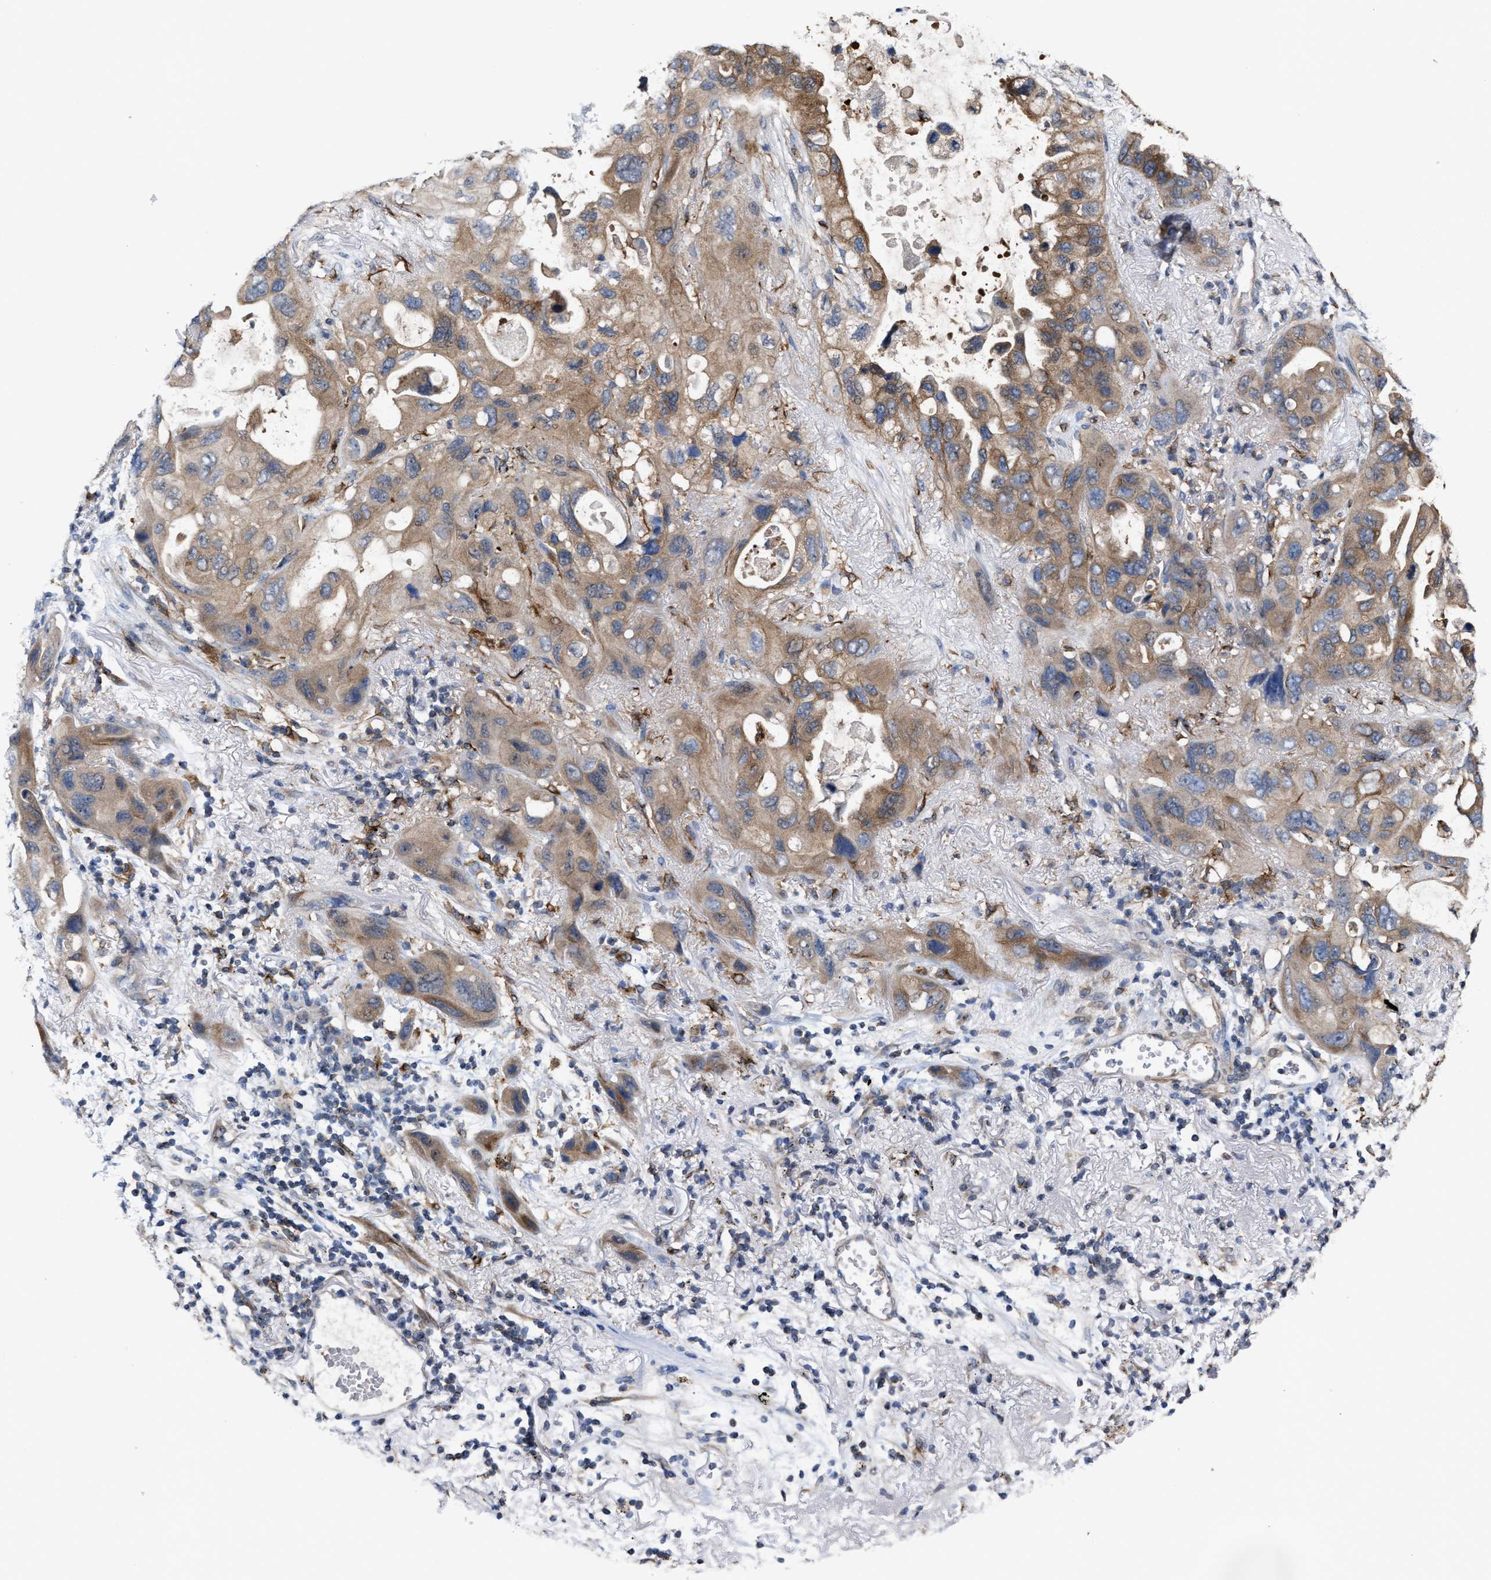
{"staining": {"intensity": "moderate", "quantity": ">75%", "location": "cytoplasmic/membranous"}, "tissue": "lung cancer", "cell_type": "Tumor cells", "image_type": "cancer", "snomed": [{"axis": "morphology", "description": "Squamous cell carcinoma, NOS"}, {"axis": "topography", "description": "Lung"}], "caption": "This photomicrograph shows lung cancer stained with IHC to label a protein in brown. The cytoplasmic/membranous of tumor cells show moderate positivity for the protein. Nuclei are counter-stained blue.", "gene": "BBLN", "patient": {"sex": "female", "age": 73}}